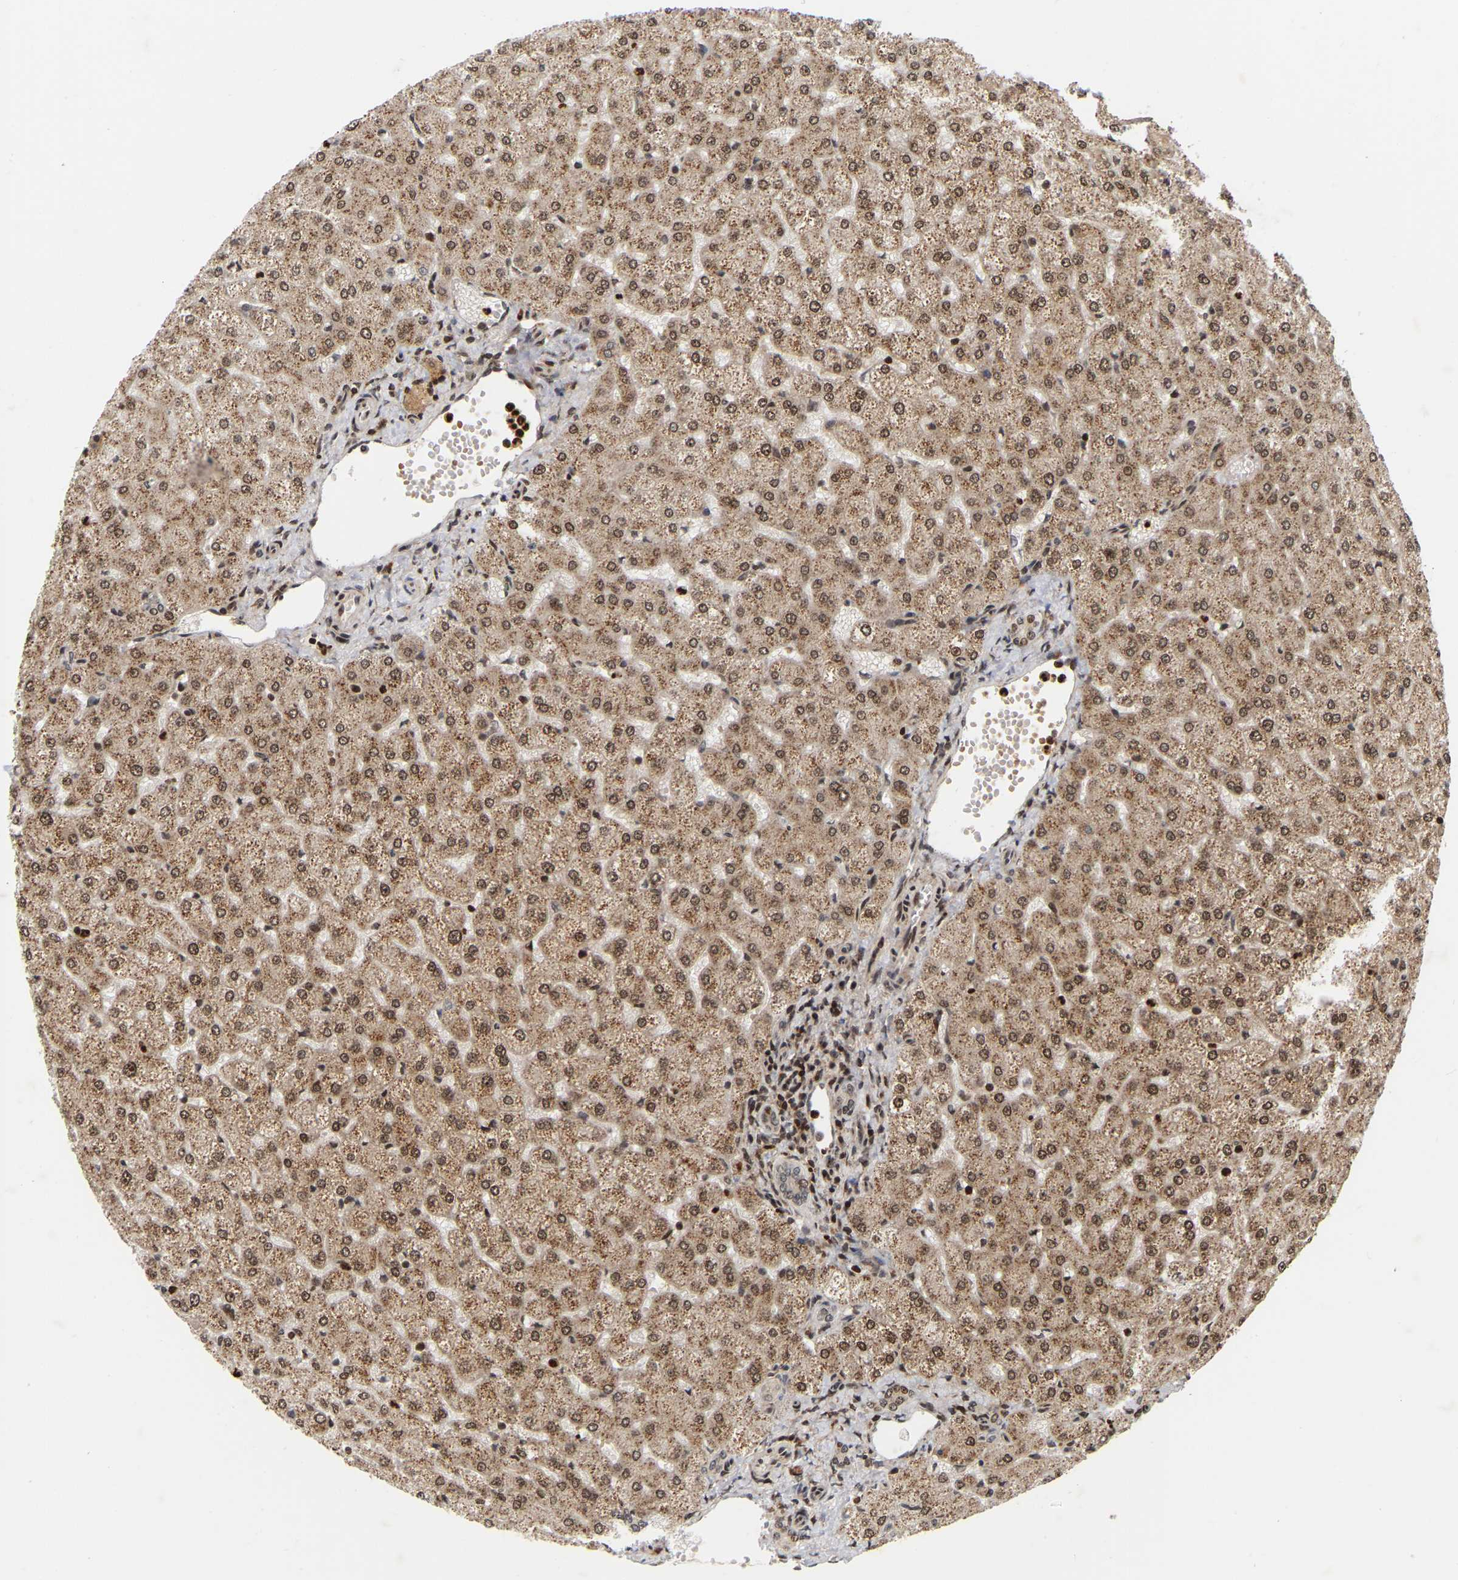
{"staining": {"intensity": "moderate", "quantity": ">75%", "location": "nuclear"}, "tissue": "liver", "cell_type": "Cholangiocytes", "image_type": "normal", "snomed": [{"axis": "morphology", "description": "Normal tissue, NOS"}, {"axis": "topography", "description": "Liver"}], "caption": "Cholangiocytes demonstrate medium levels of moderate nuclear expression in about >75% of cells in benign human liver.", "gene": "NFE2L2", "patient": {"sex": "female", "age": 32}}